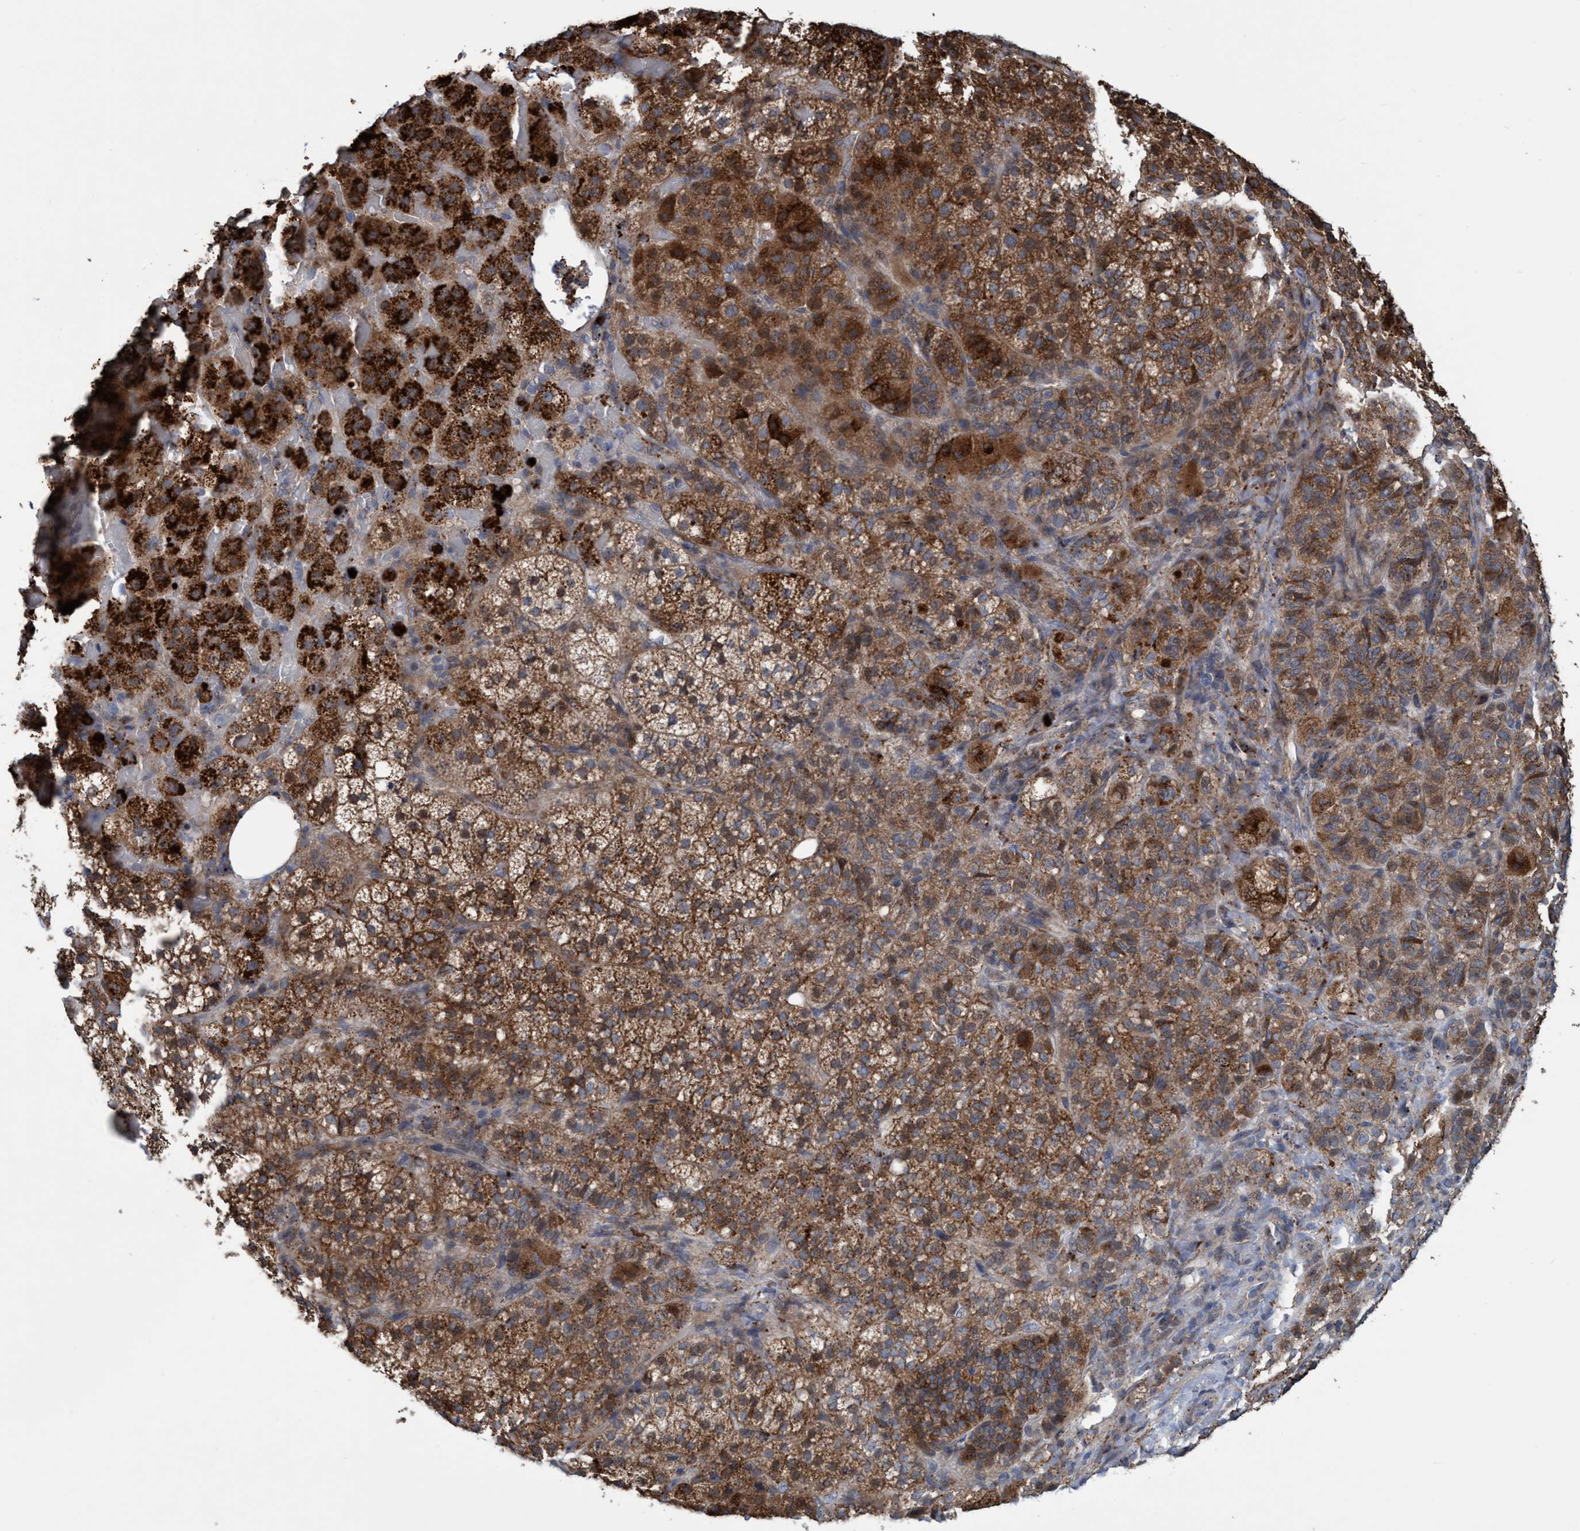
{"staining": {"intensity": "strong", "quantity": ">75%", "location": "cytoplasmic/membranous"}, "tissue": "adrenal gland", "cell_type": "Glandular cells", "image_type": "normal", "snomed": [{"axis": "morphology", "description": "Normal tissue, NOS"}, {"axis": "topography", "description": "Adrenal gland"}], "caption": "Unremarkable adrenal gland was stained to show a protein in brown. There is high levels of strong cytoplasmic/membranous positivity in approximately >75% of glandular cells. (DAB IHC with brightfield microscopy, high magnification).", "gene": "BBS9", "patient": {"sex": "female", "age": 59}}